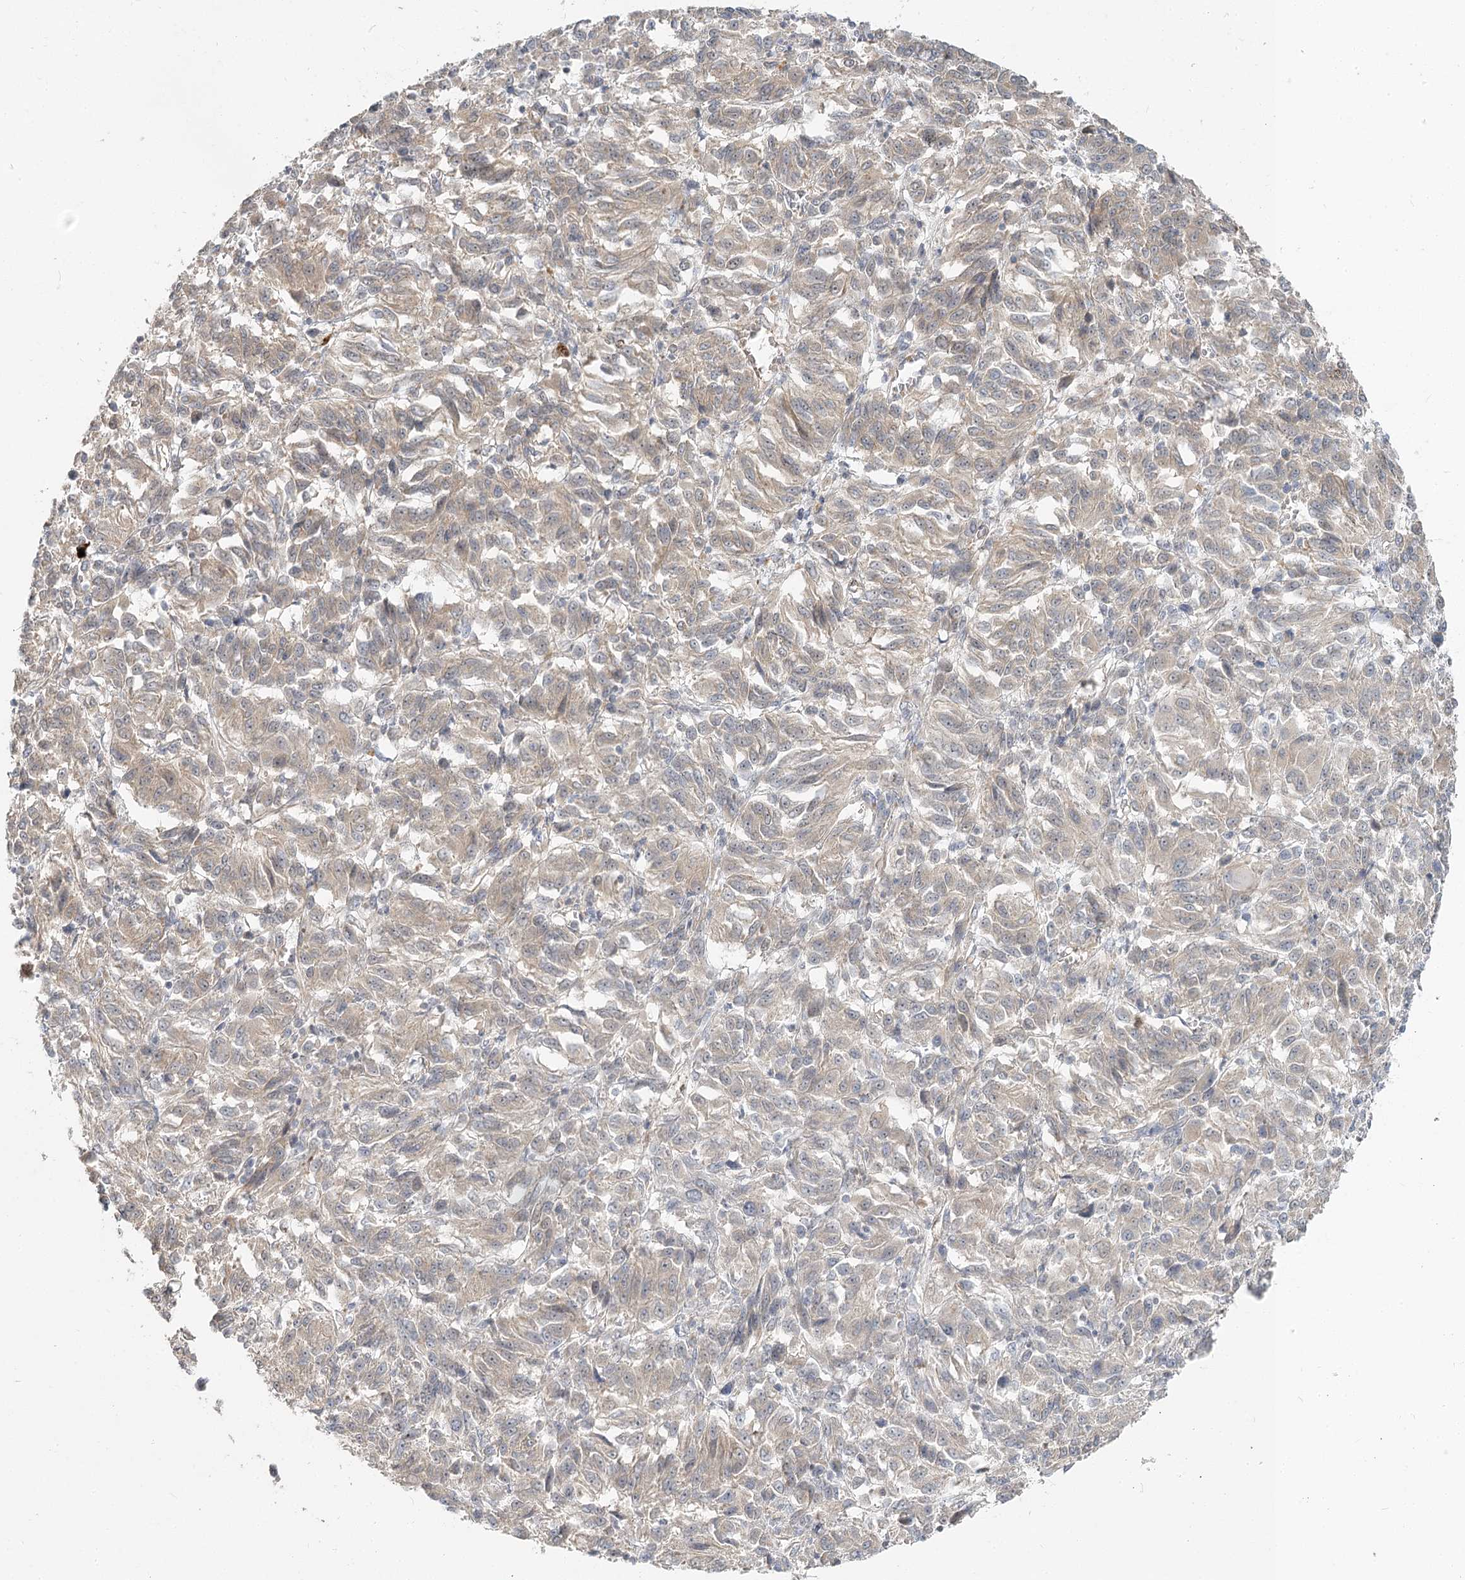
{"staining": {"intensity": "negative", "quantity": "none", "location": "none"}, "tissue": "melanoma", "cell_type": "Tumor cells", "image_type": "cancer", "snomed": [{"axis": "morphology", "description": "Malignant melanoma, Metastatic site"}, {"axis": "topography", "description": "Lung"}], "caption": "Immunohistochemical staining of human malignant melanoma (metastatic site) displays no significant expression in tumor cells.", "gene": "GUCY2C", "patient": {"sex": "male", "age": 64}}